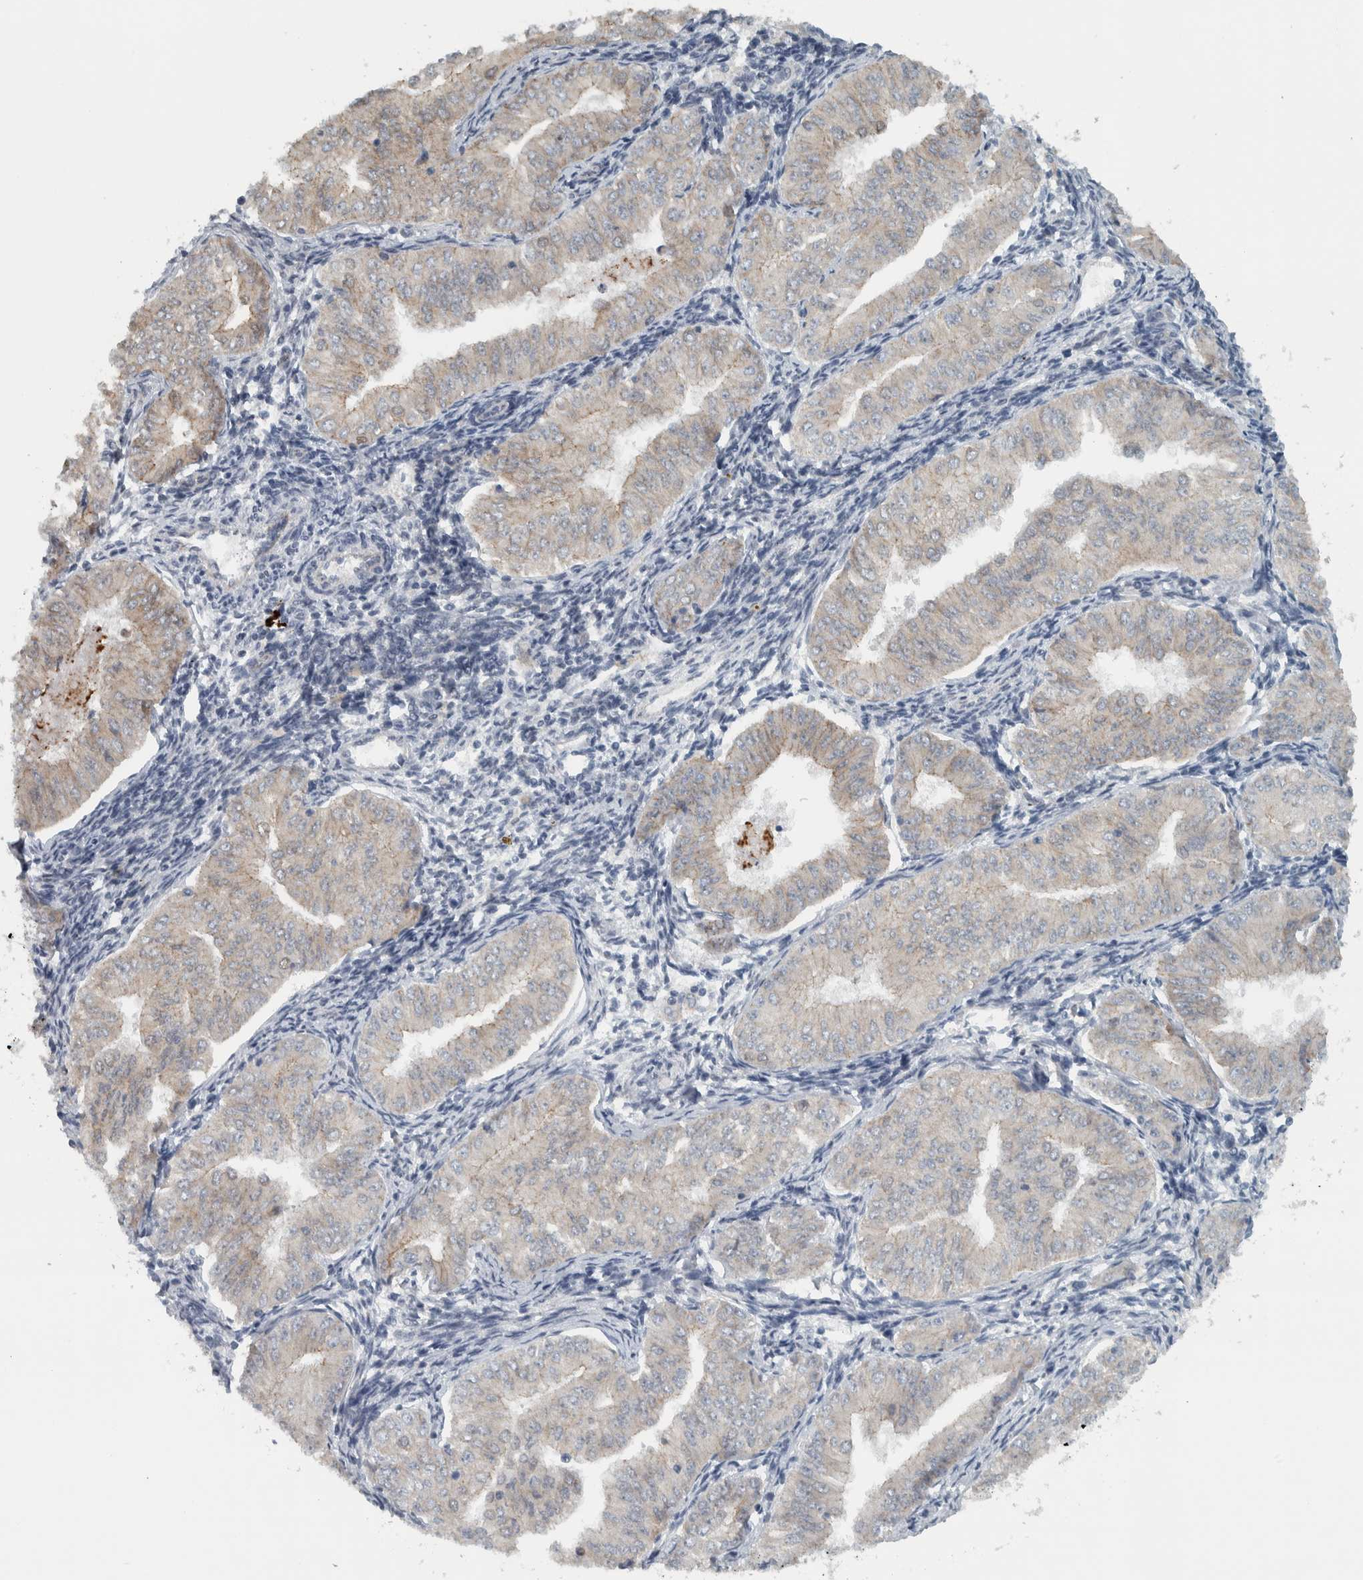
{"staining": {"intensity": "weak", "quantity": "<25%", "location": "cytoplasmic/membranous"}, "tissue": "endometrial cancer", "cell_type": "Tumor cells", "image_type": "cancer", "snomed": [{"axis": "morphology", "description": "Normal tissue, NOS"}, {"axis": "morphology", "description": "Adenocarcinoma, NOS"}, {"axis": "topography", "description": "Endometrium"}], "caption": "DAB (3,3'-diaminobenzidine) immunohistochemical staining of human endometrial adenocarcinoma demonstrates no significant positivity in tumor cells.", "gene": "ADPRM", "patient": {"sex": "female", "age": 53}}